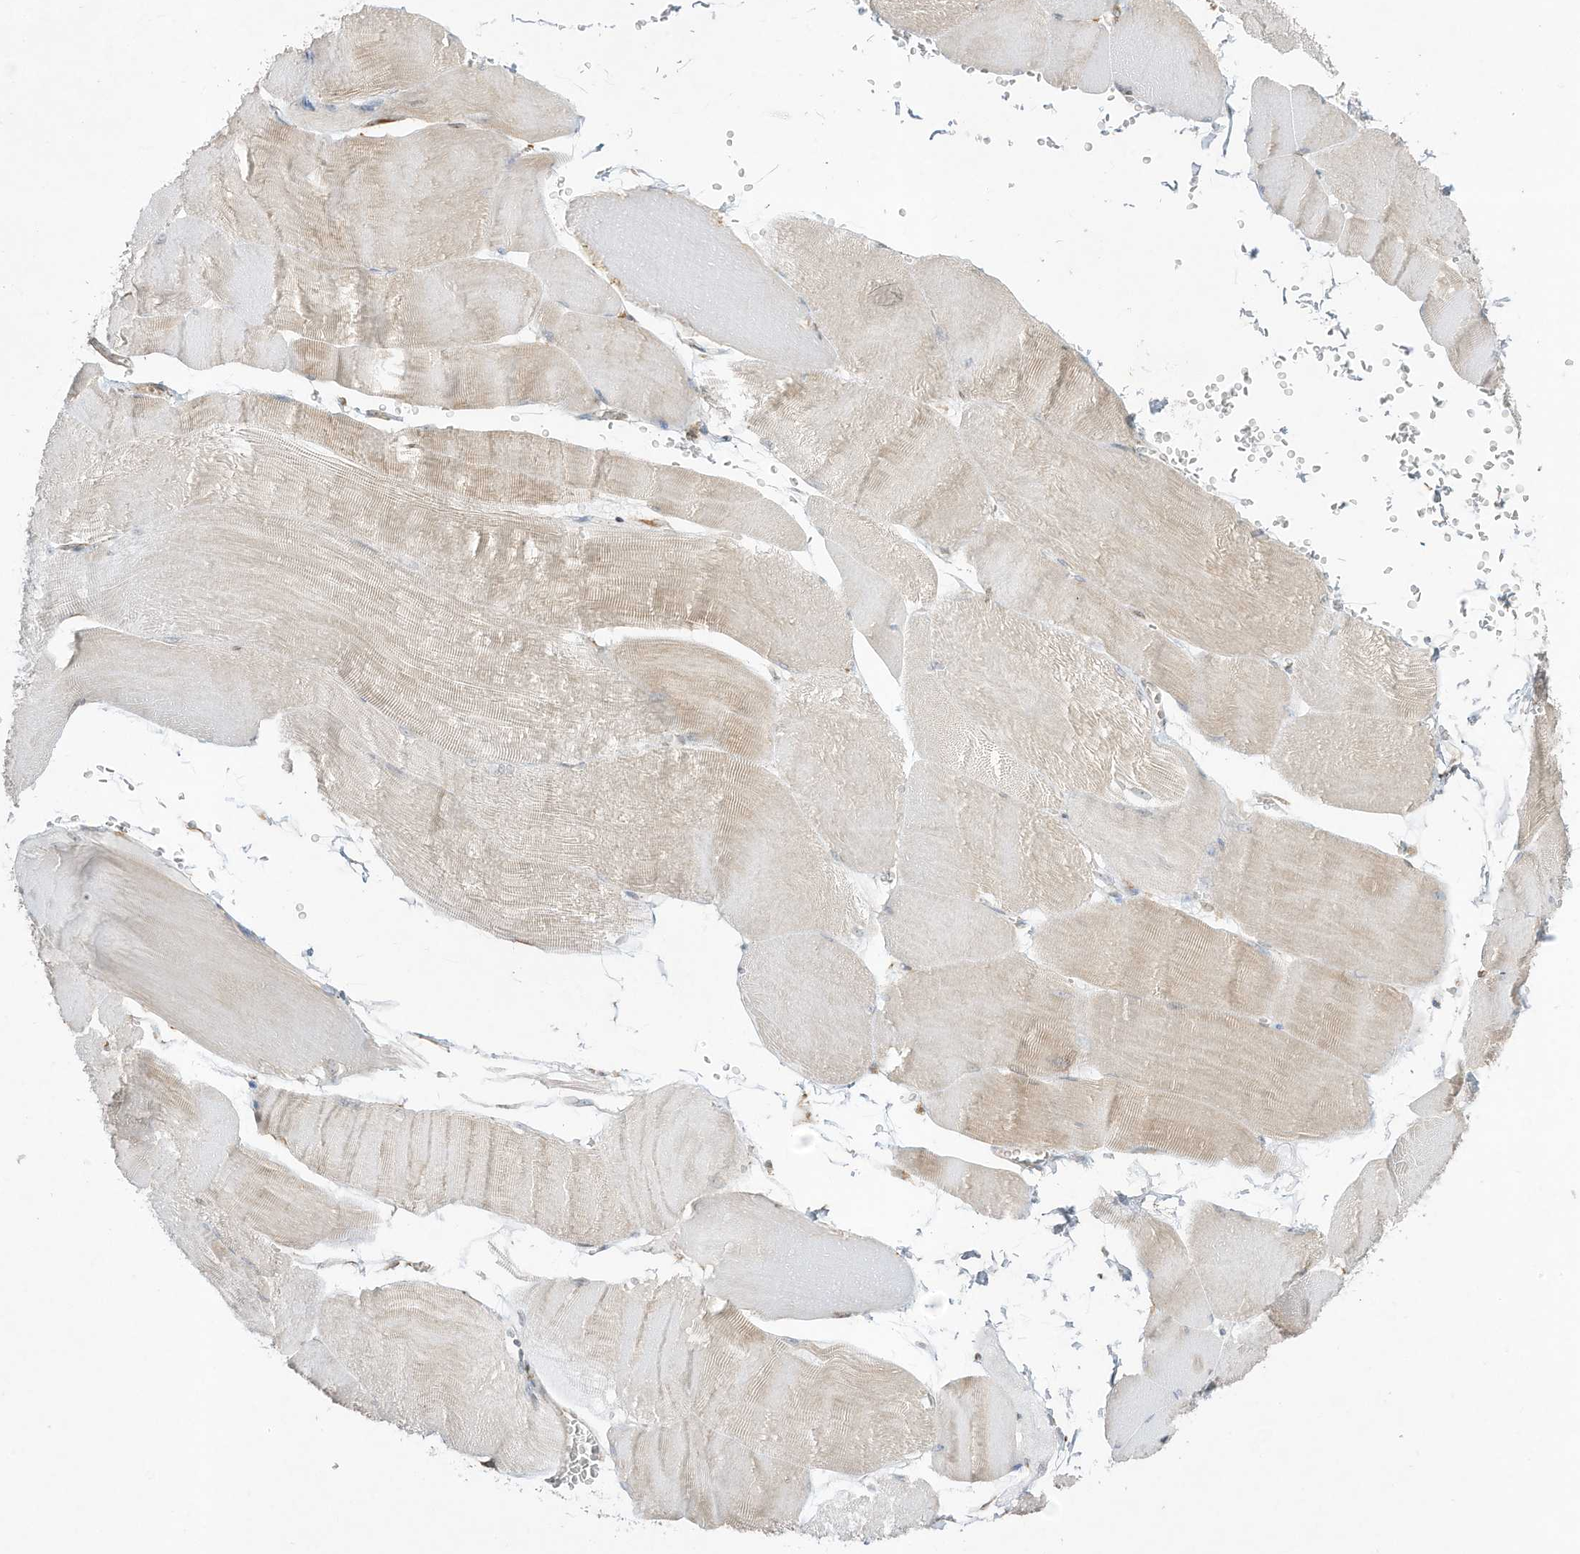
{"staining": {"intensity": "weak", "quantity": "<25%", "location": "cytoplasmic/membranous"}, "tissue": "skeletal muscle", "cell_type": "Myocytes", "image_type": "normal", "snomed": [{"axis": "morphology", "description": "Normal tissue, NOS"}, {"axis": "morphology", "description": "Basal cell carcinoma"}, {"axis": "topography", "description": "Skeletal muscle"}], "caption": "Myocytes are negative for protein expression in normal human skeletal muscle. The staining was performed using DAB to visualize the protein expression in brown, while the nuclei were stained in blue with hematoxylin (Magnification: 20x).", "gene": "PTK6", "patient": {"sex": "female", "age": 64}}